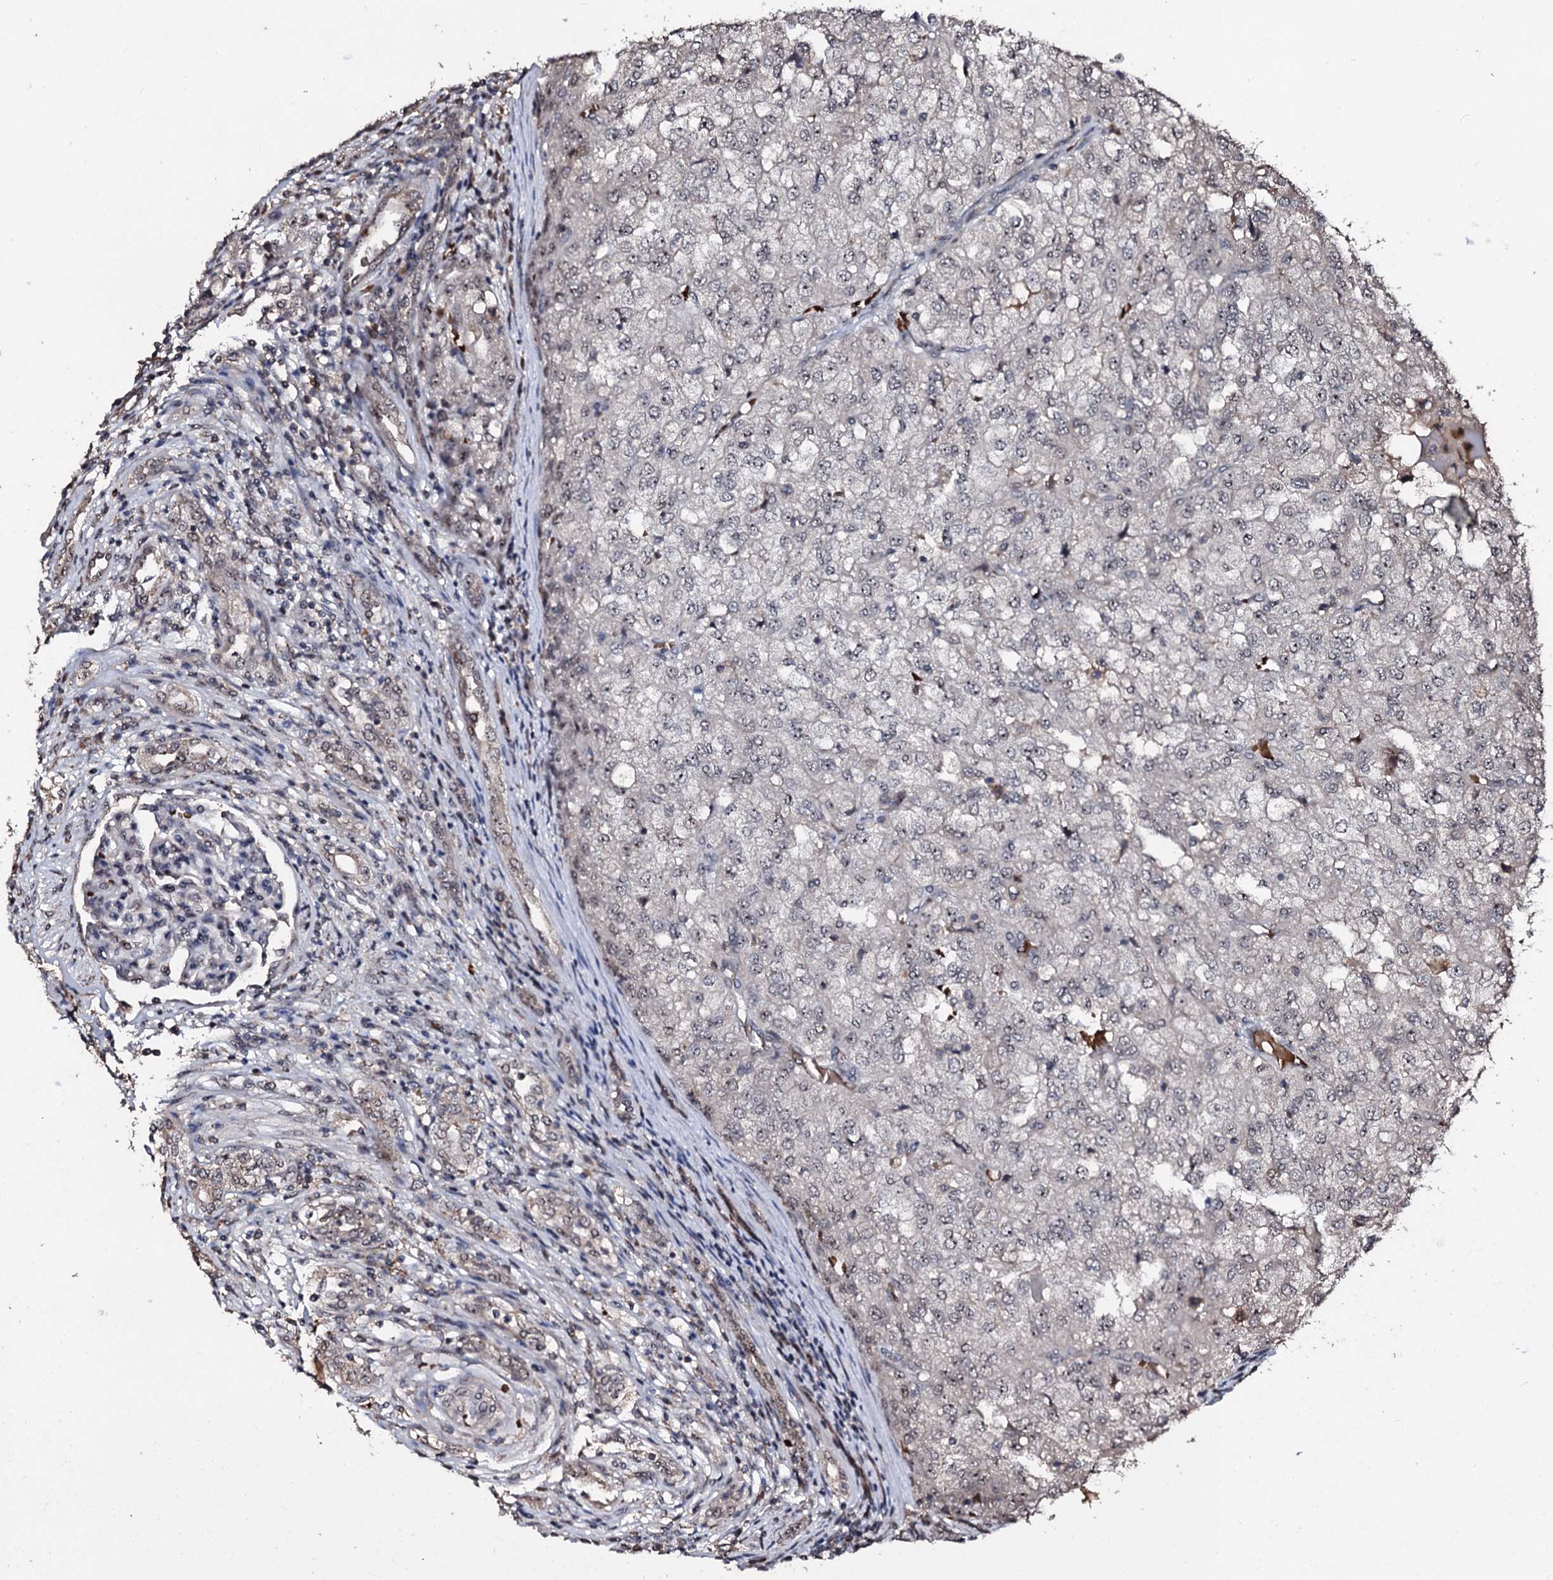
{"staining": {"intensity": "negative", "quantity": "none", "location": "none"}, "tissue": "renal cancer", "cell_type": "Tumor cells", "image_type": "cancer", "snomed": [{"axis": "morphology", "description": "Adenocarcinoma, NOS"}, {"axis": "topography", "description": "Kidney"}], "caption": "The immunohistochemistry histopathology image has no significant positivity in tumor cells of renal cancer (adenocarcinoma) tissue.", "gene": "SUPT7L", "patient": {"sex": "female", "age": 54}}